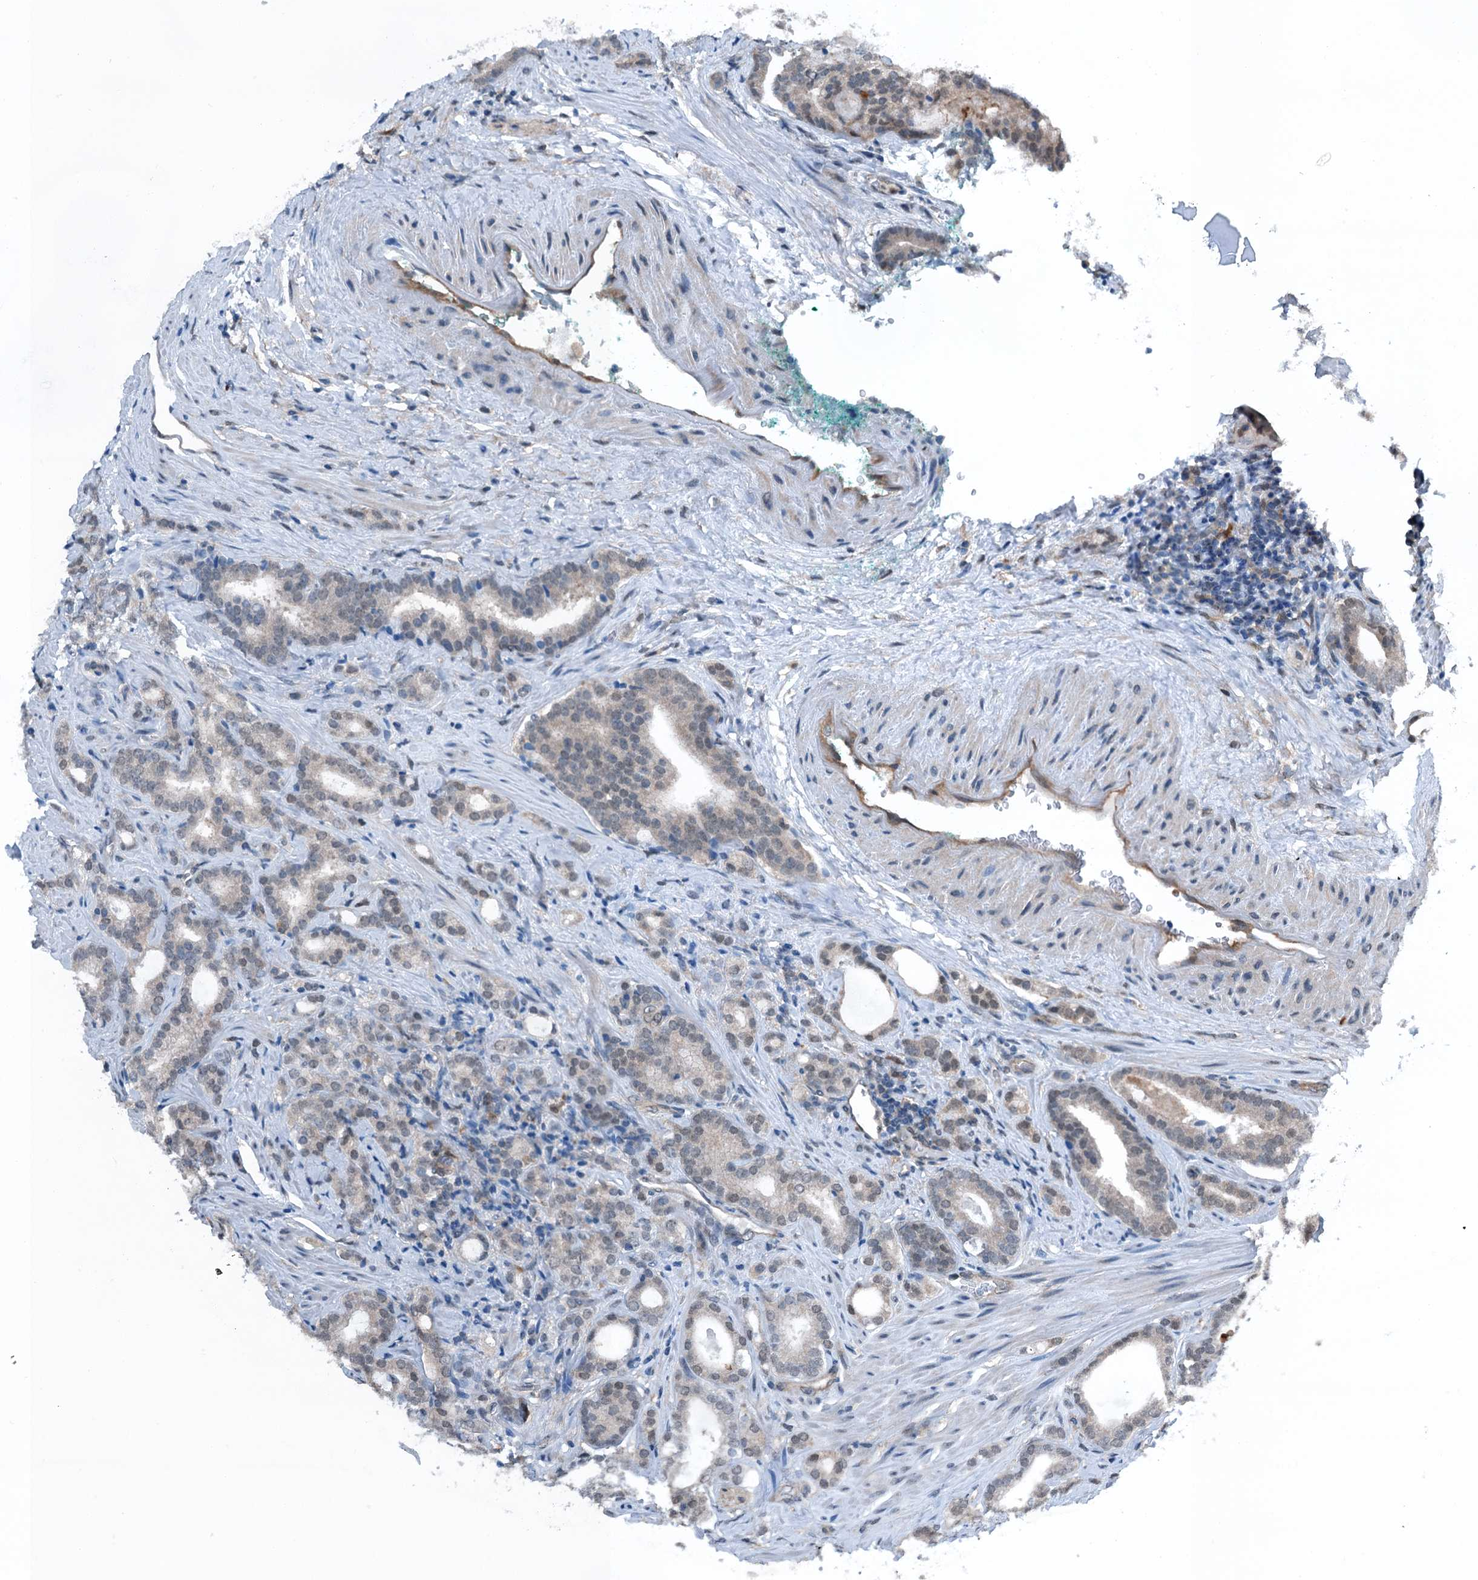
{"staining": {"intensity": "negative", "quantity": "none", "location": "none"}, "tissue": "prostate cancer", "cell_type": "Tumor cells", "image_type": "cancer", "snomed": [{"axis": "morphology", "description": "Adenocarcinoma, High grade"}, {"axis": "topography", "description": "Prostate"}], "caption": "Tumor cells show no significant protein positivity in prostate cancer (adenocarcinoma (high-grade)). (Immunohistochemistry, brightfield microscopy, high magnification).", "gene": "RNH1", "patient": {"sex": "male", "age": 63}}